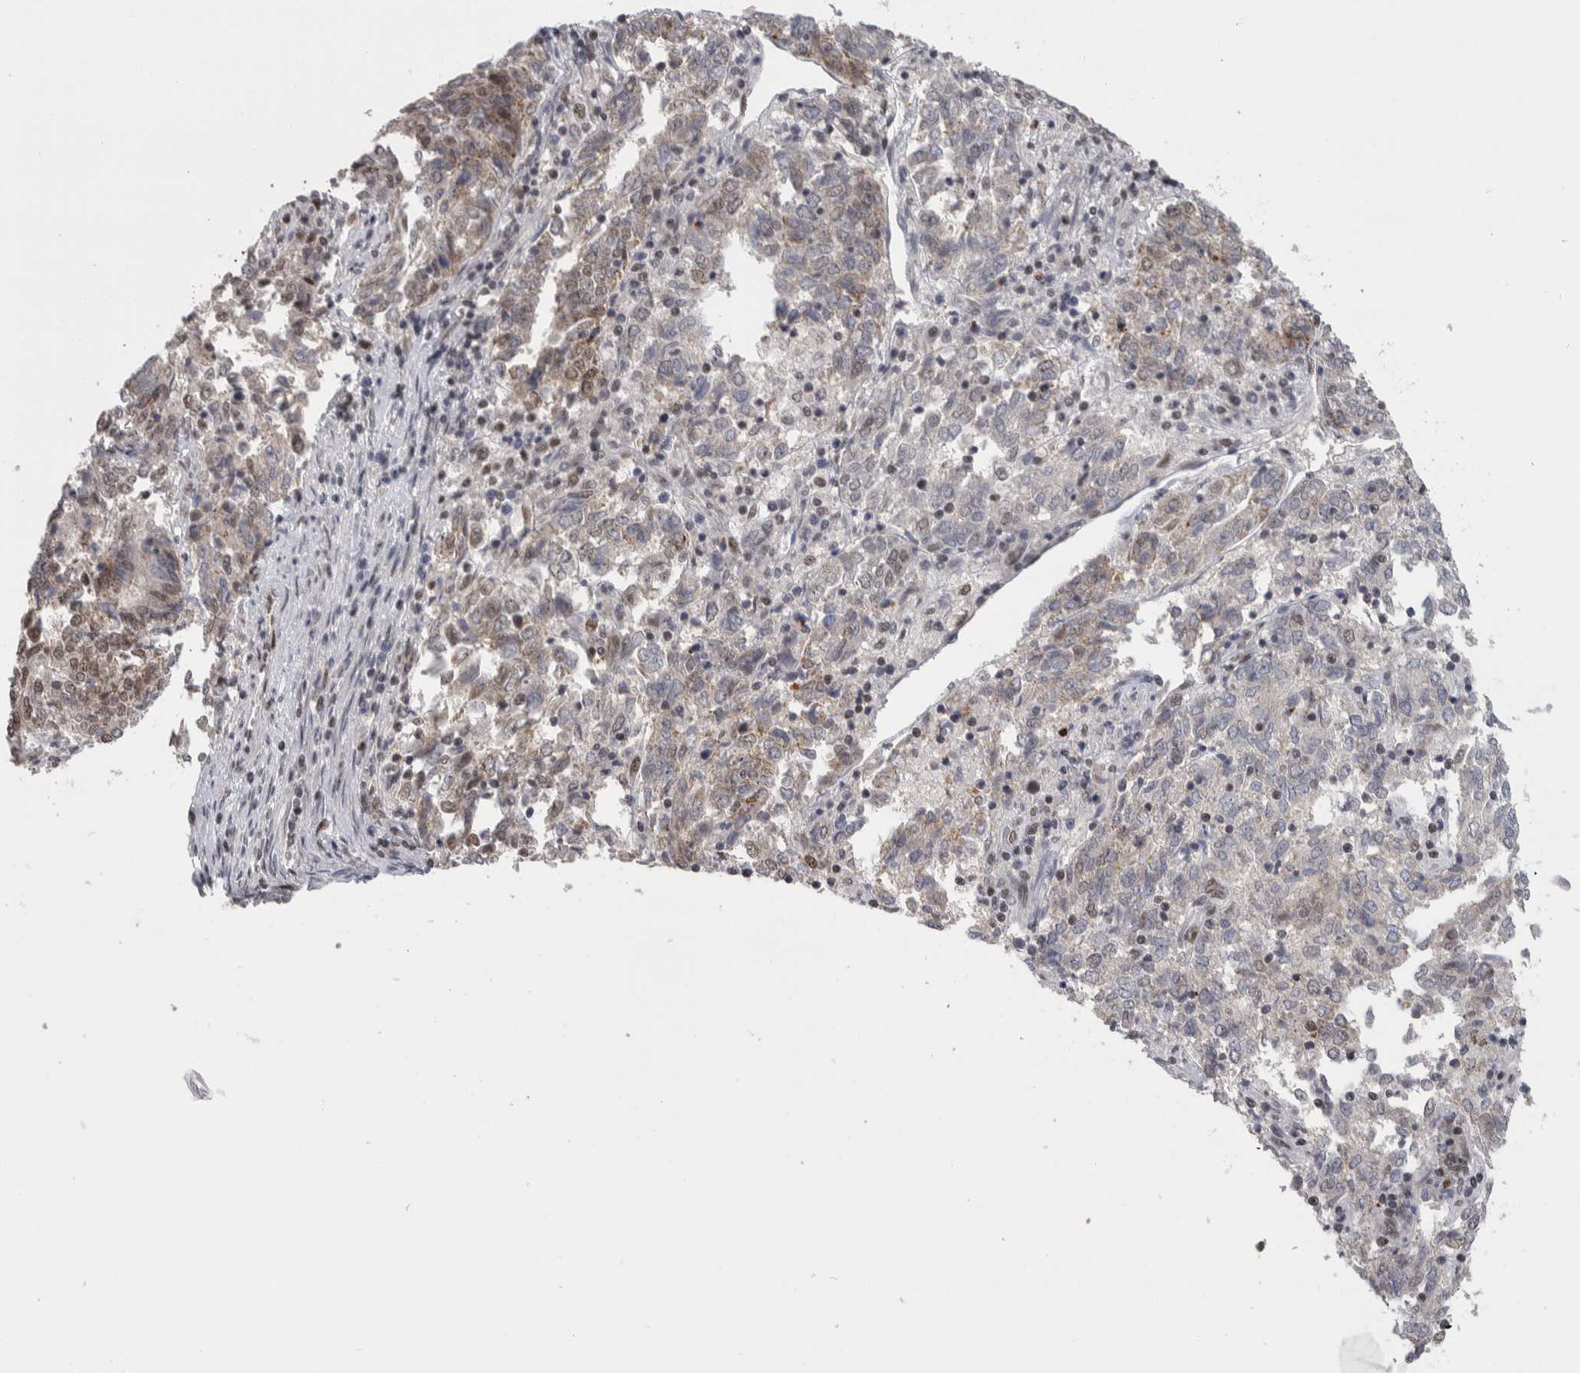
{"staining": {"intensity": "weak", "quantity": "25%-75%", "location": "nuclear"}, "tissue": "endometrial cancer", "cell_type": "Tumor cells", "image_type": "cancer", "snomed": [{"axis": "morphology", "description": "Adenocarcinoma, NOS"}, {"axis": "topography", "description": "Endometrium"}], "caption": "DAB (3,3'-diaminobenzidine) immunohistochemical staining of adenocarcinoma (endometrial) exhibits weak nuclear protein expression in approximately 25%-75% of tumor cells.", "gene": "HEXIM2", "patient": {"sex": "female", "age": 80}}